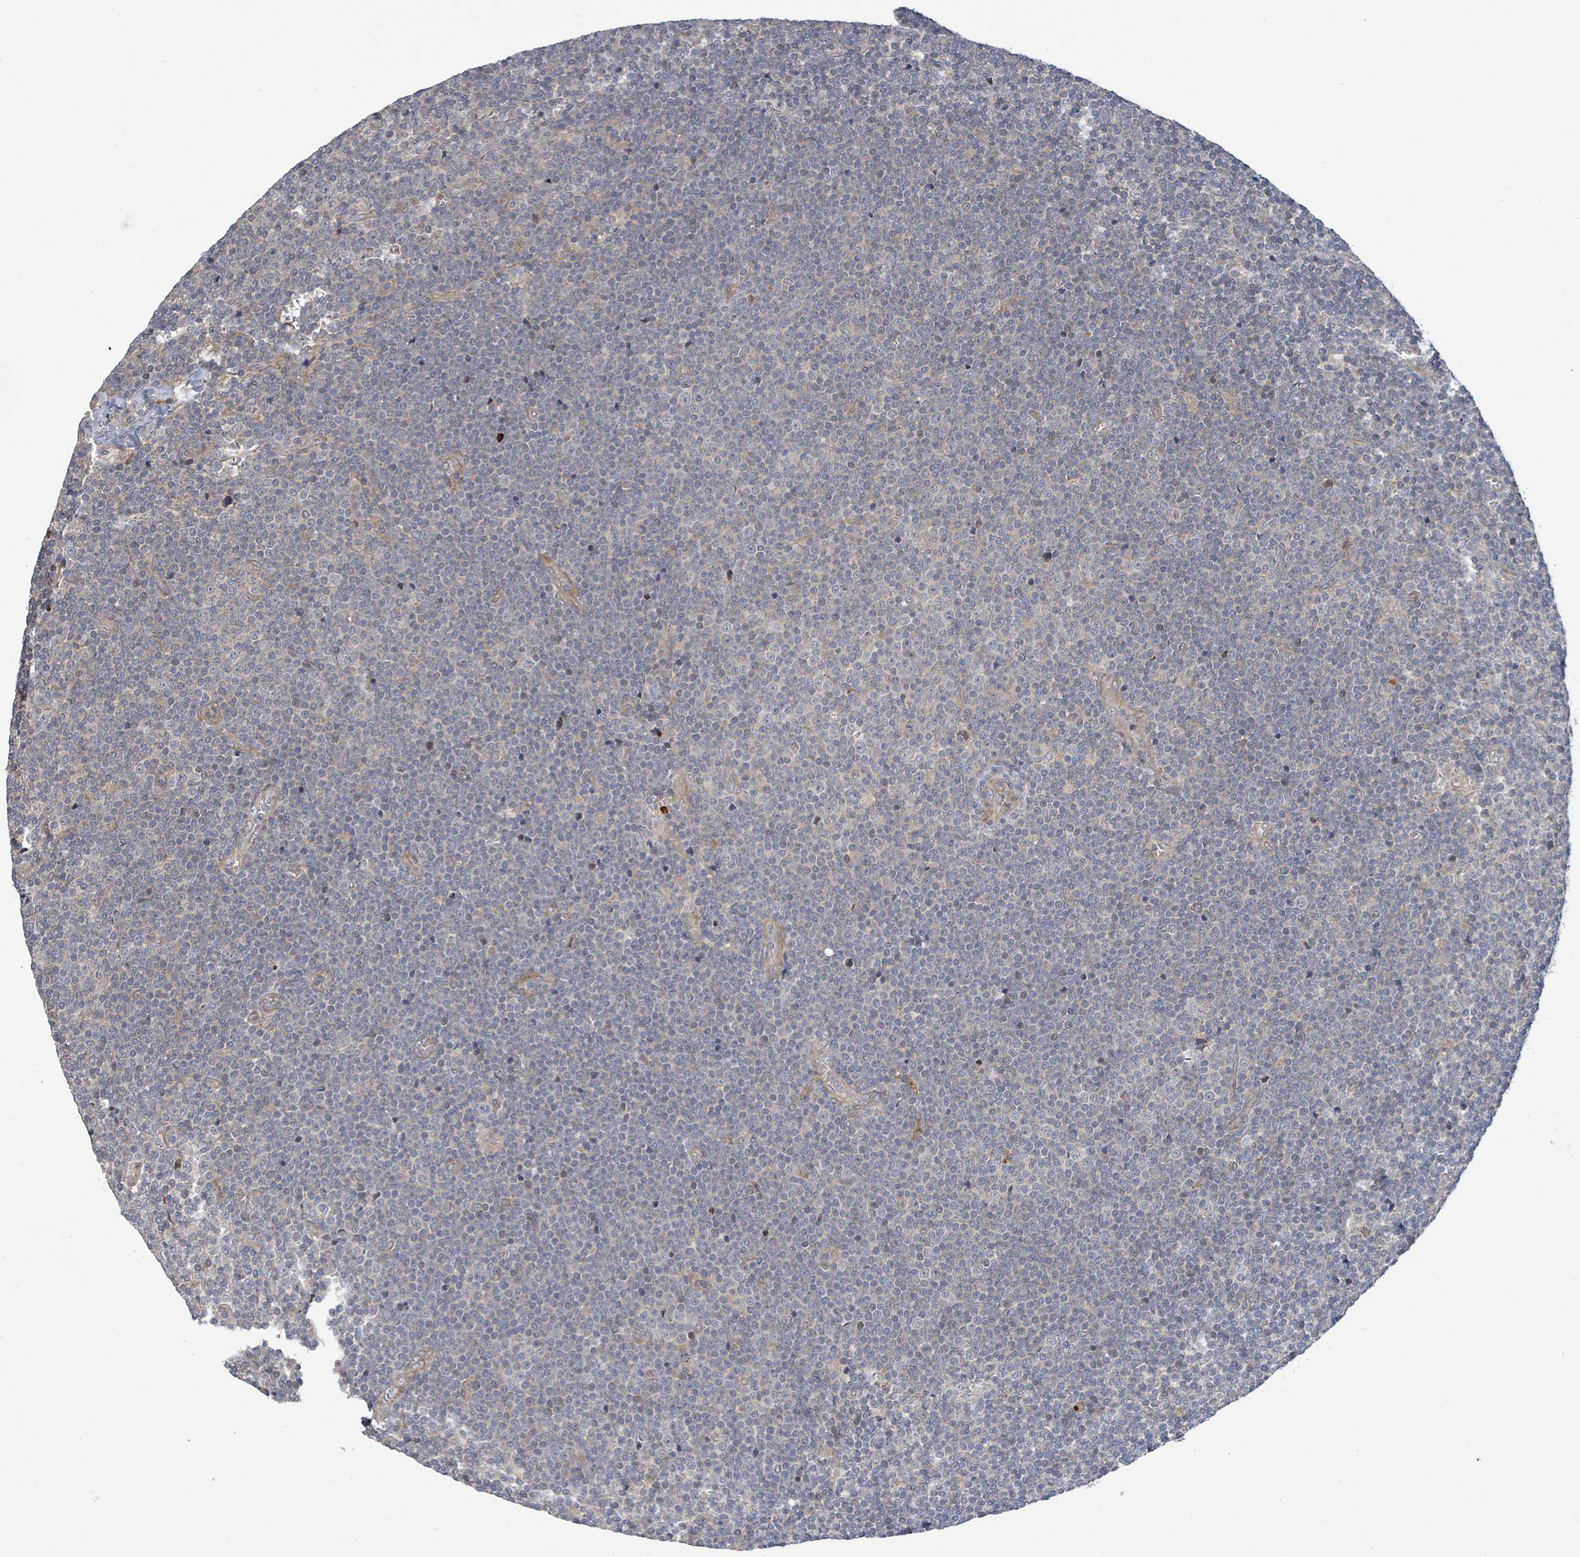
{"staining": {"intensity": "negative", "quantity": "none", "location": "none"}, "tissue": "lymphoma", "cell_type": "Tumor cells", "image_type": "cancer", "snomed": [{"axis": "morphology", "description": "Malignant lymphoma, non-Hodgkin's type, Low grade"}, {"axis": "topography", "description": "Lymph node"}], "caption": "Immunohistochemical staining of malignant lymphoma, non-Hodgkin's type (low-grade) exhibits no significant positivity in tumor cells. The staining is performed using DAB (3,3'-diaminobenzidine) brown chromogen with nuclei counter-stained in using hematoxylin.", "gene": "STARD4", "patient": {"sex": "male", "age": 48}}